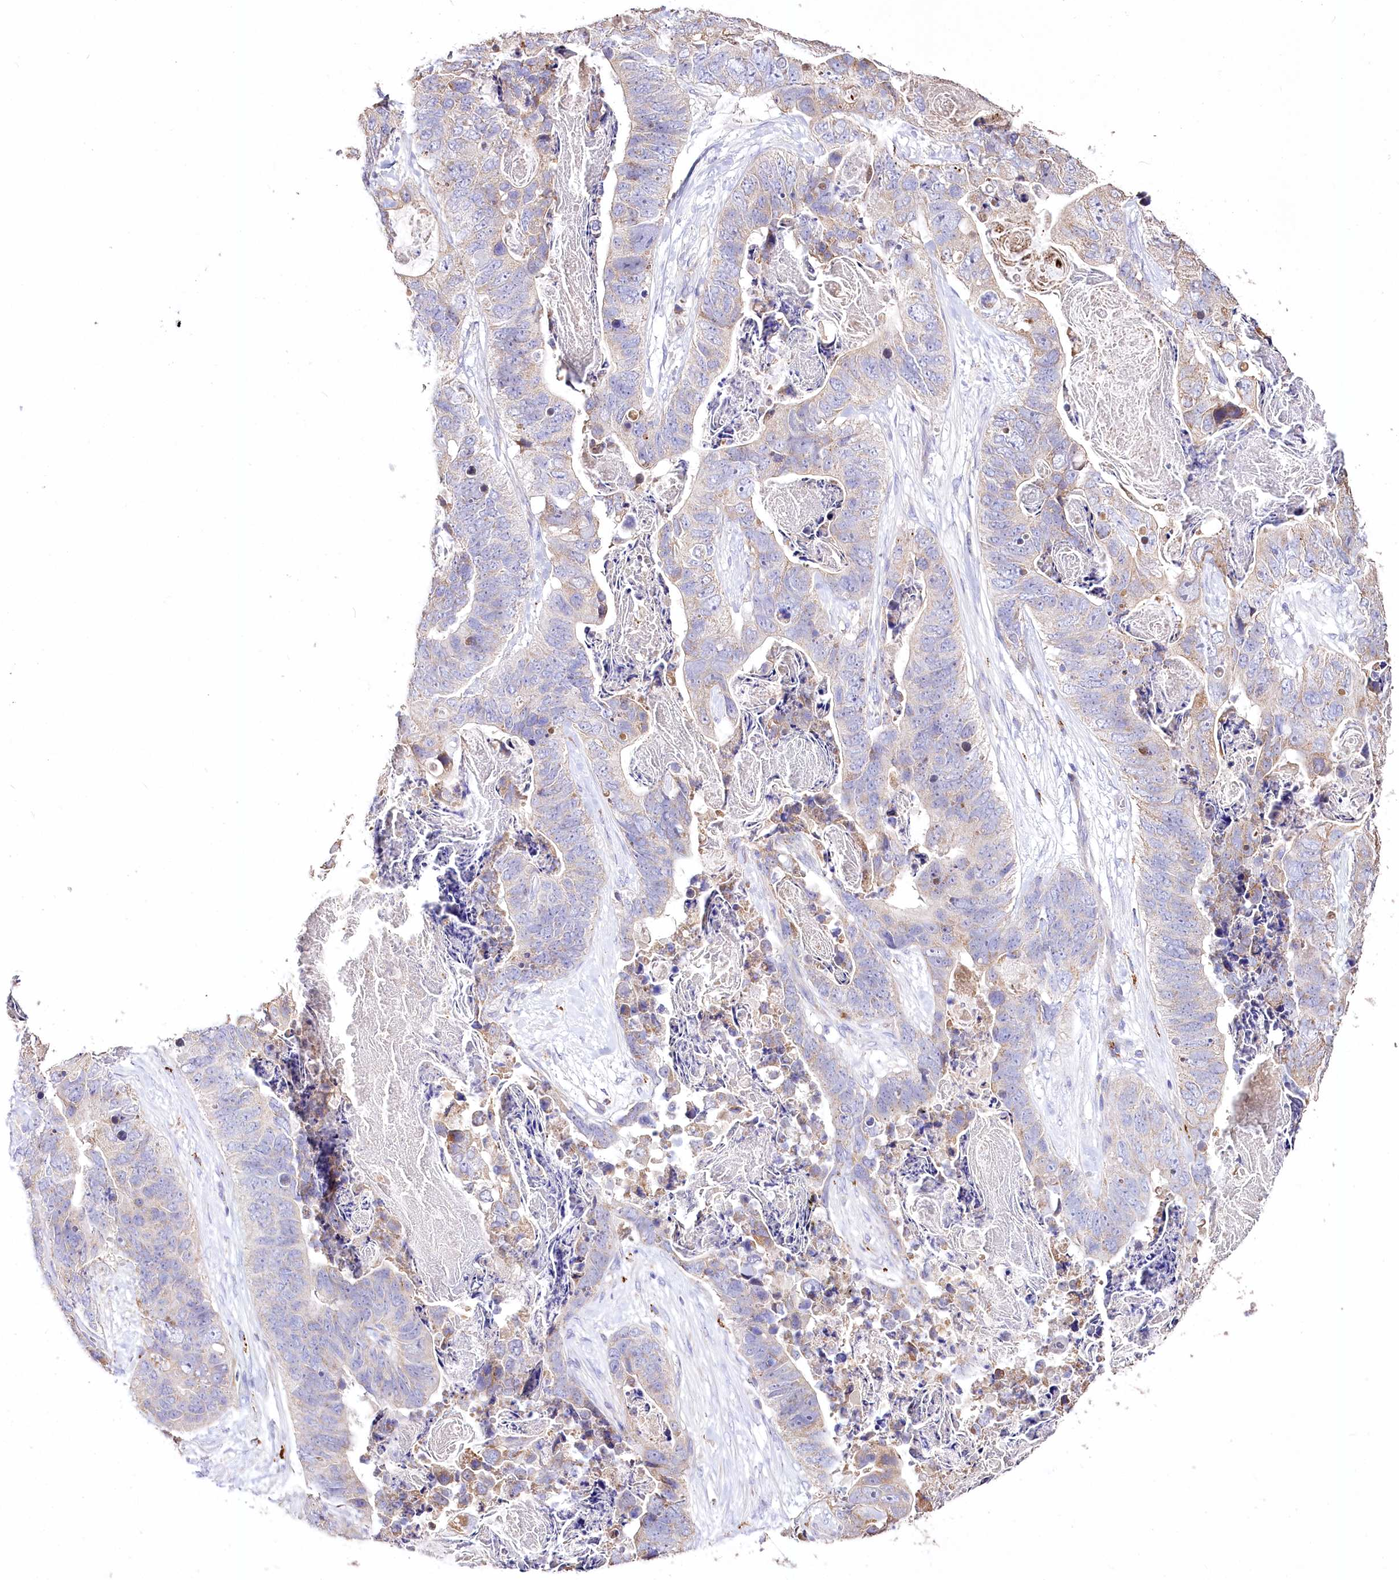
{"staining": {"intensity": "weak", "quantity": "<25%", "location": "cytoplasmic/membranous"}, "tissue": "stomach cancer", "cell_type": "Tumor cells", "image_type": "cancer", "snomed": [{"axis": "morphology", "description": "Adenocarcinoma, NOS"}, {"axis": "topography", "description": "Stomach"}], "caption": "Histopathology image shows no protein positivity in tumor cells of adenocarcinoma (stomach) tissue.", "gene": "PTER", "patient": {"sex": "female", "age": 89}}